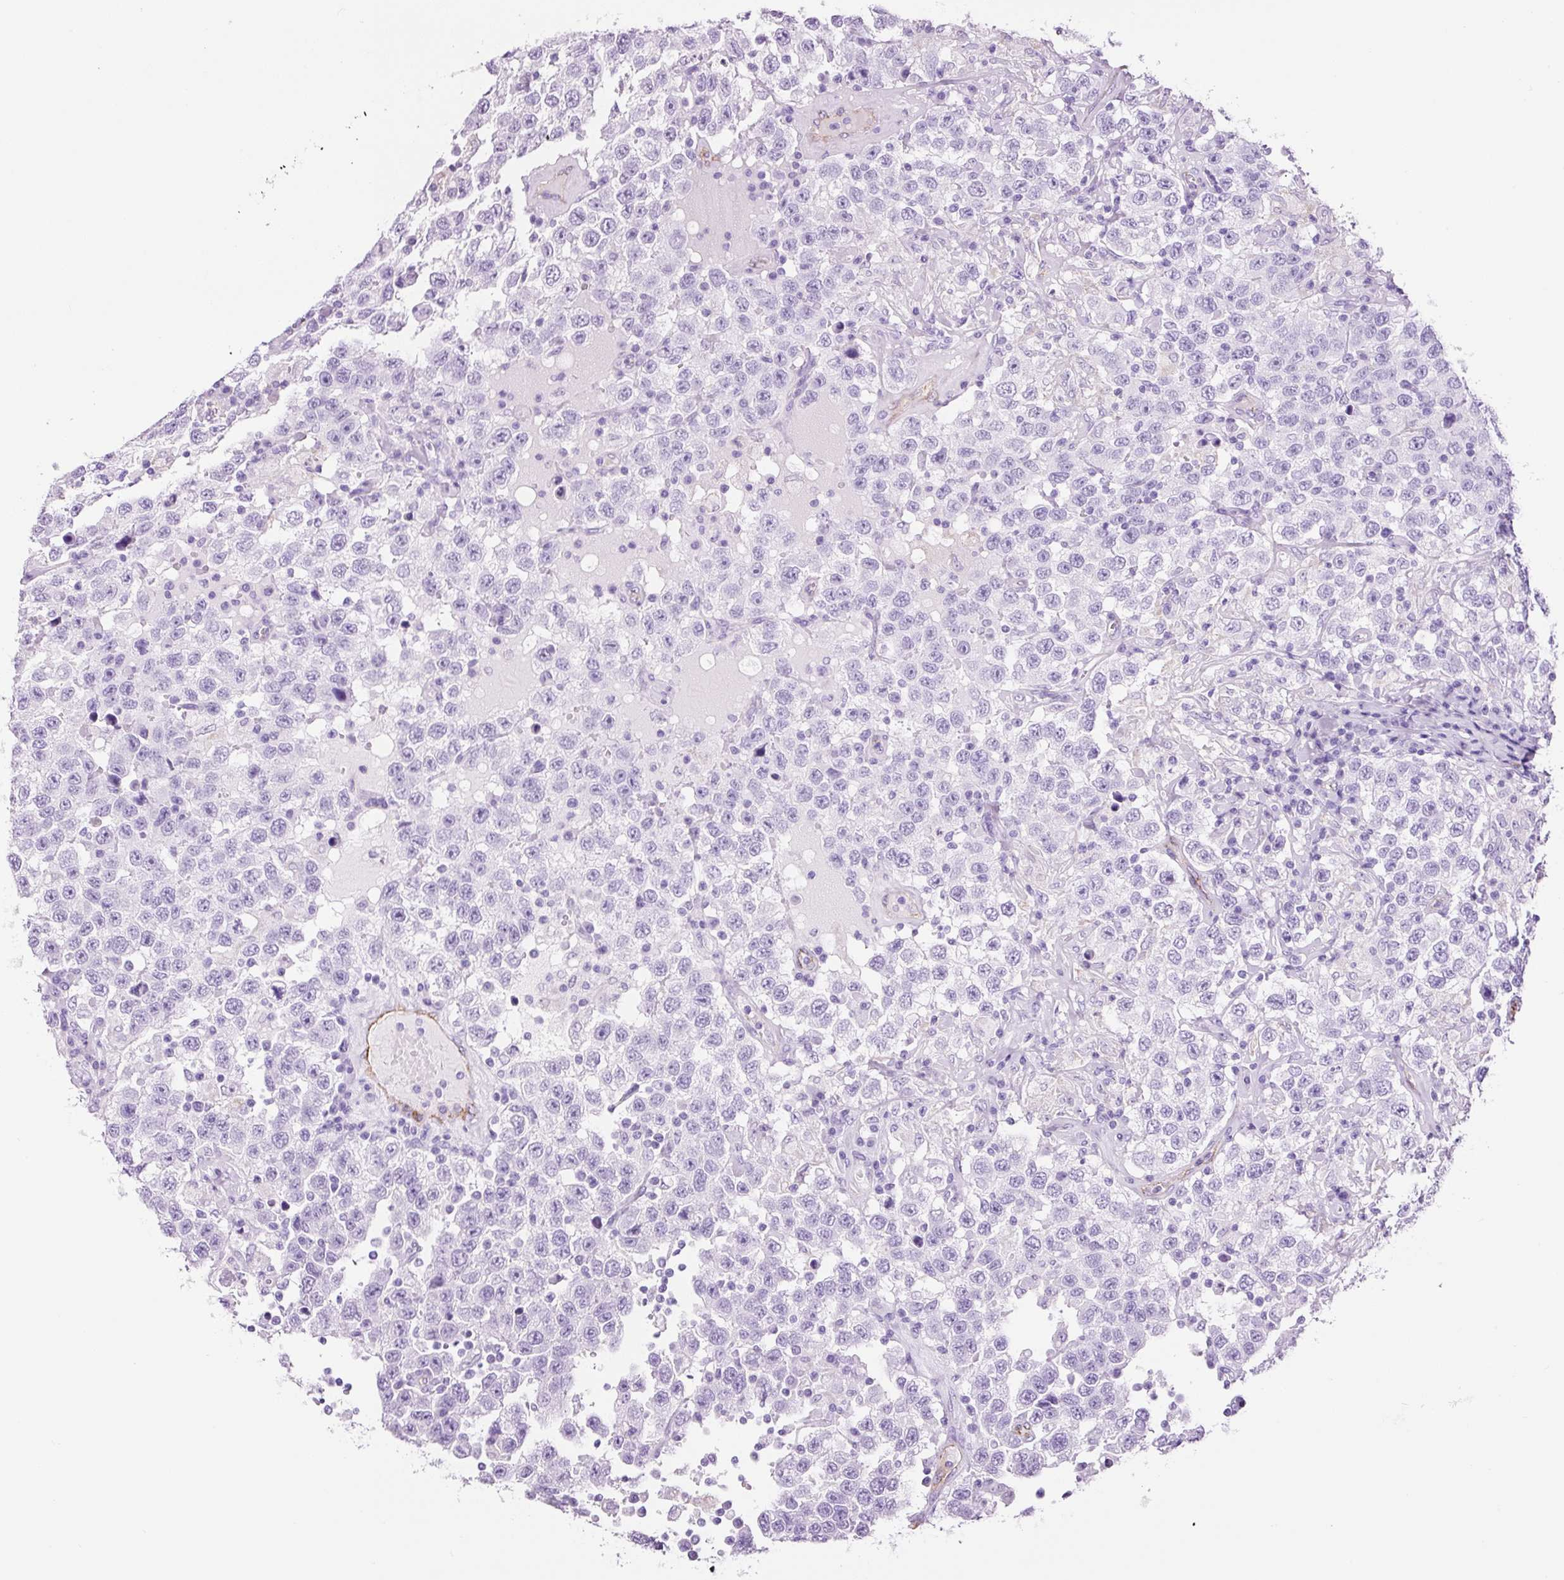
{"staining": {"intensity": "negative", "quantity": "none", "location": "none"}, "tissue": "testis cancer", "cell_type": "Tumor cells", "image_type": "cancer", "snomed": [{"axis": "morphology", "description": "Seminoma, NOS"}, {"axis": "topography", "description": "Testis"}], "caption": "An IHC photomicrograph of testis cancer is shown. There is no staining in tumor cells of testis cancer. (DAB immunohistochemistry visualized using brightfield microscopy, high magnification).", "gene": "ADSS1", "patient": {"sex": "male", "age": 41}}